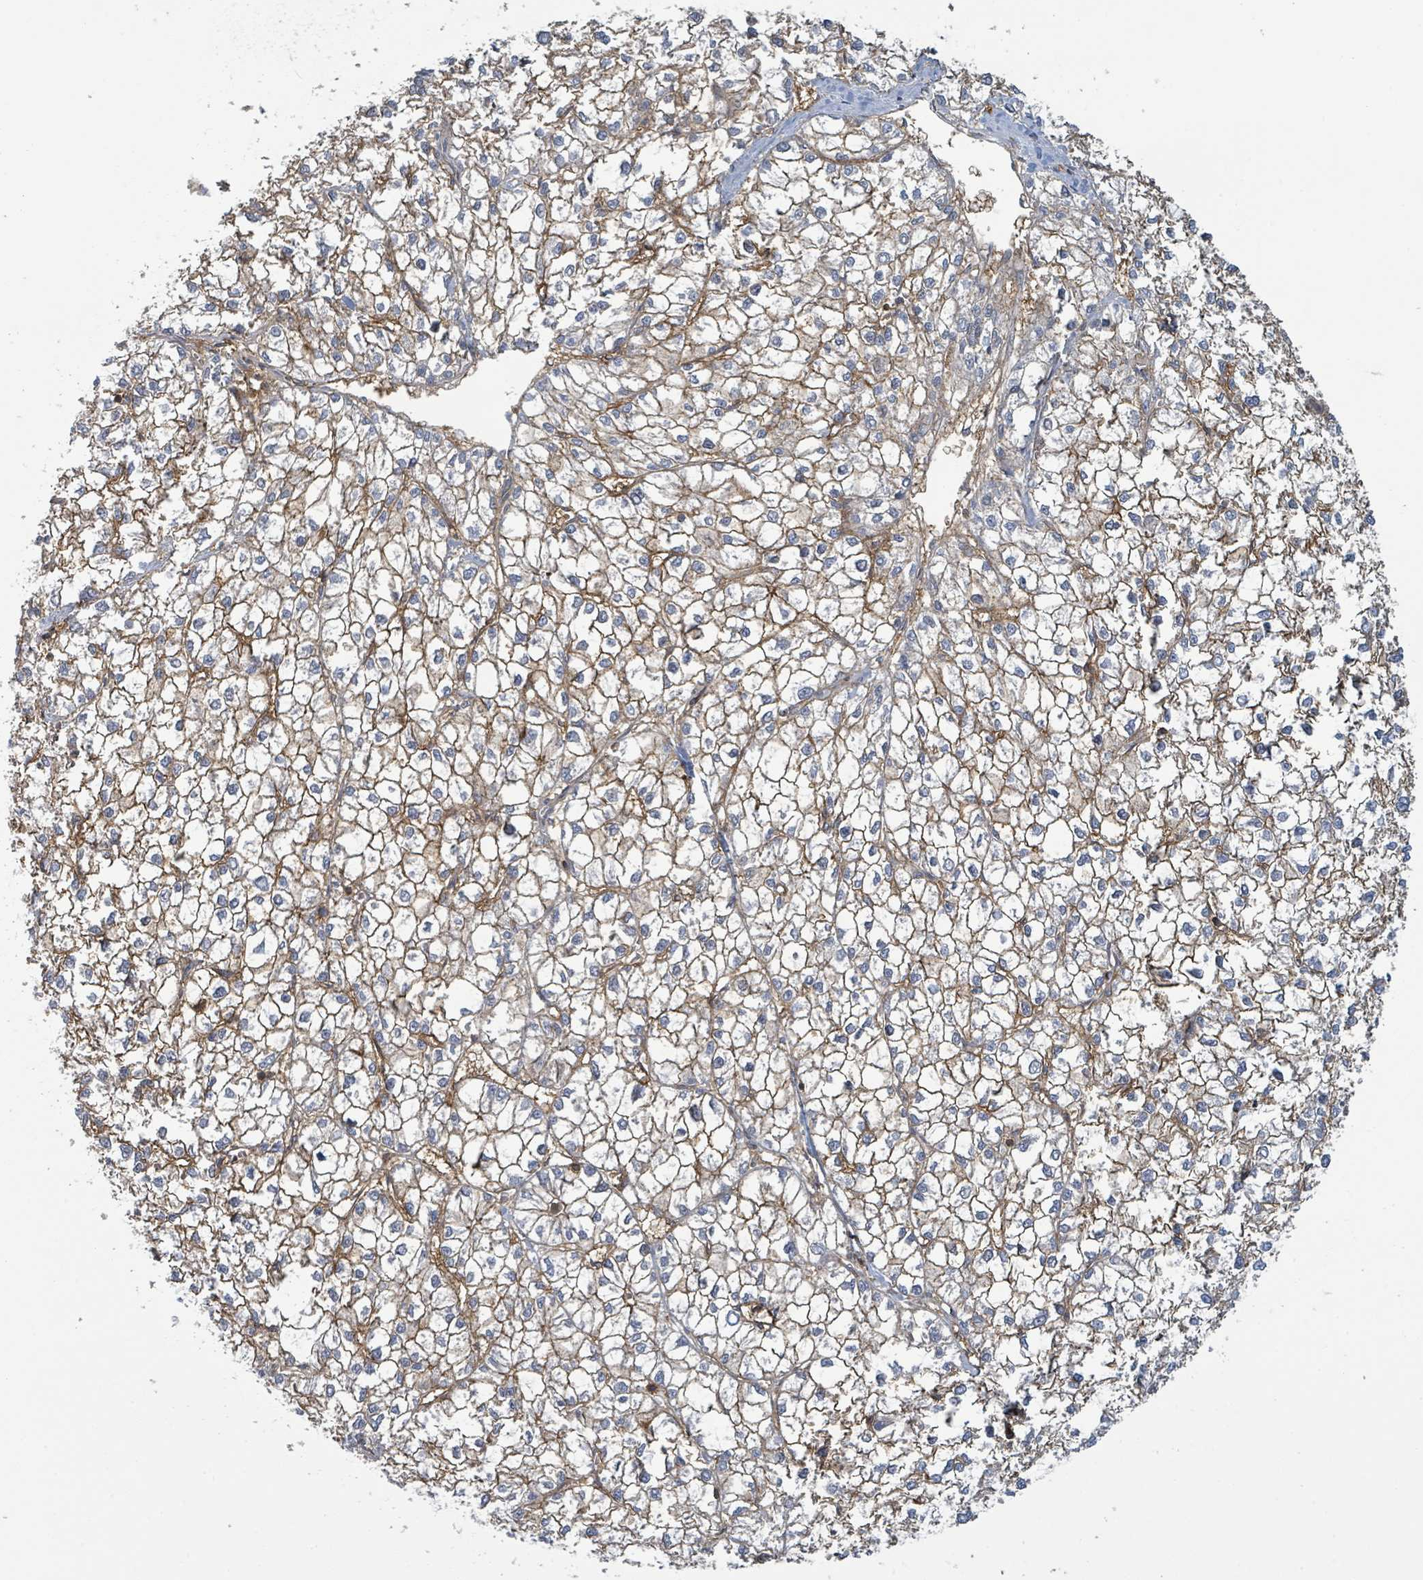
{"staining": {"intensity": "moderate", "quantity": "25%-75%", "location": "cytoplasmic/membranous"}, "tissue": "liver cancer", "cell_type": "Tumor cells", "image_type": "cancer", "snomed": [{"axis": "morphology", "description": "Carcinoma, Hepatocellular, NOS"}, {"axis": "topography", "description": "Liver"}], "caption": "The histopathology image demonstrates a brown stain indicating the presence of a protein in the cytoplasmic/membranous of tumor cells in liver hepatocellular carcinoma. The protein is shown in brown color, while the nuclei are stained blue.", "gene": "TNFRSF14", "patient": {"sex": "female", "age": 43}}